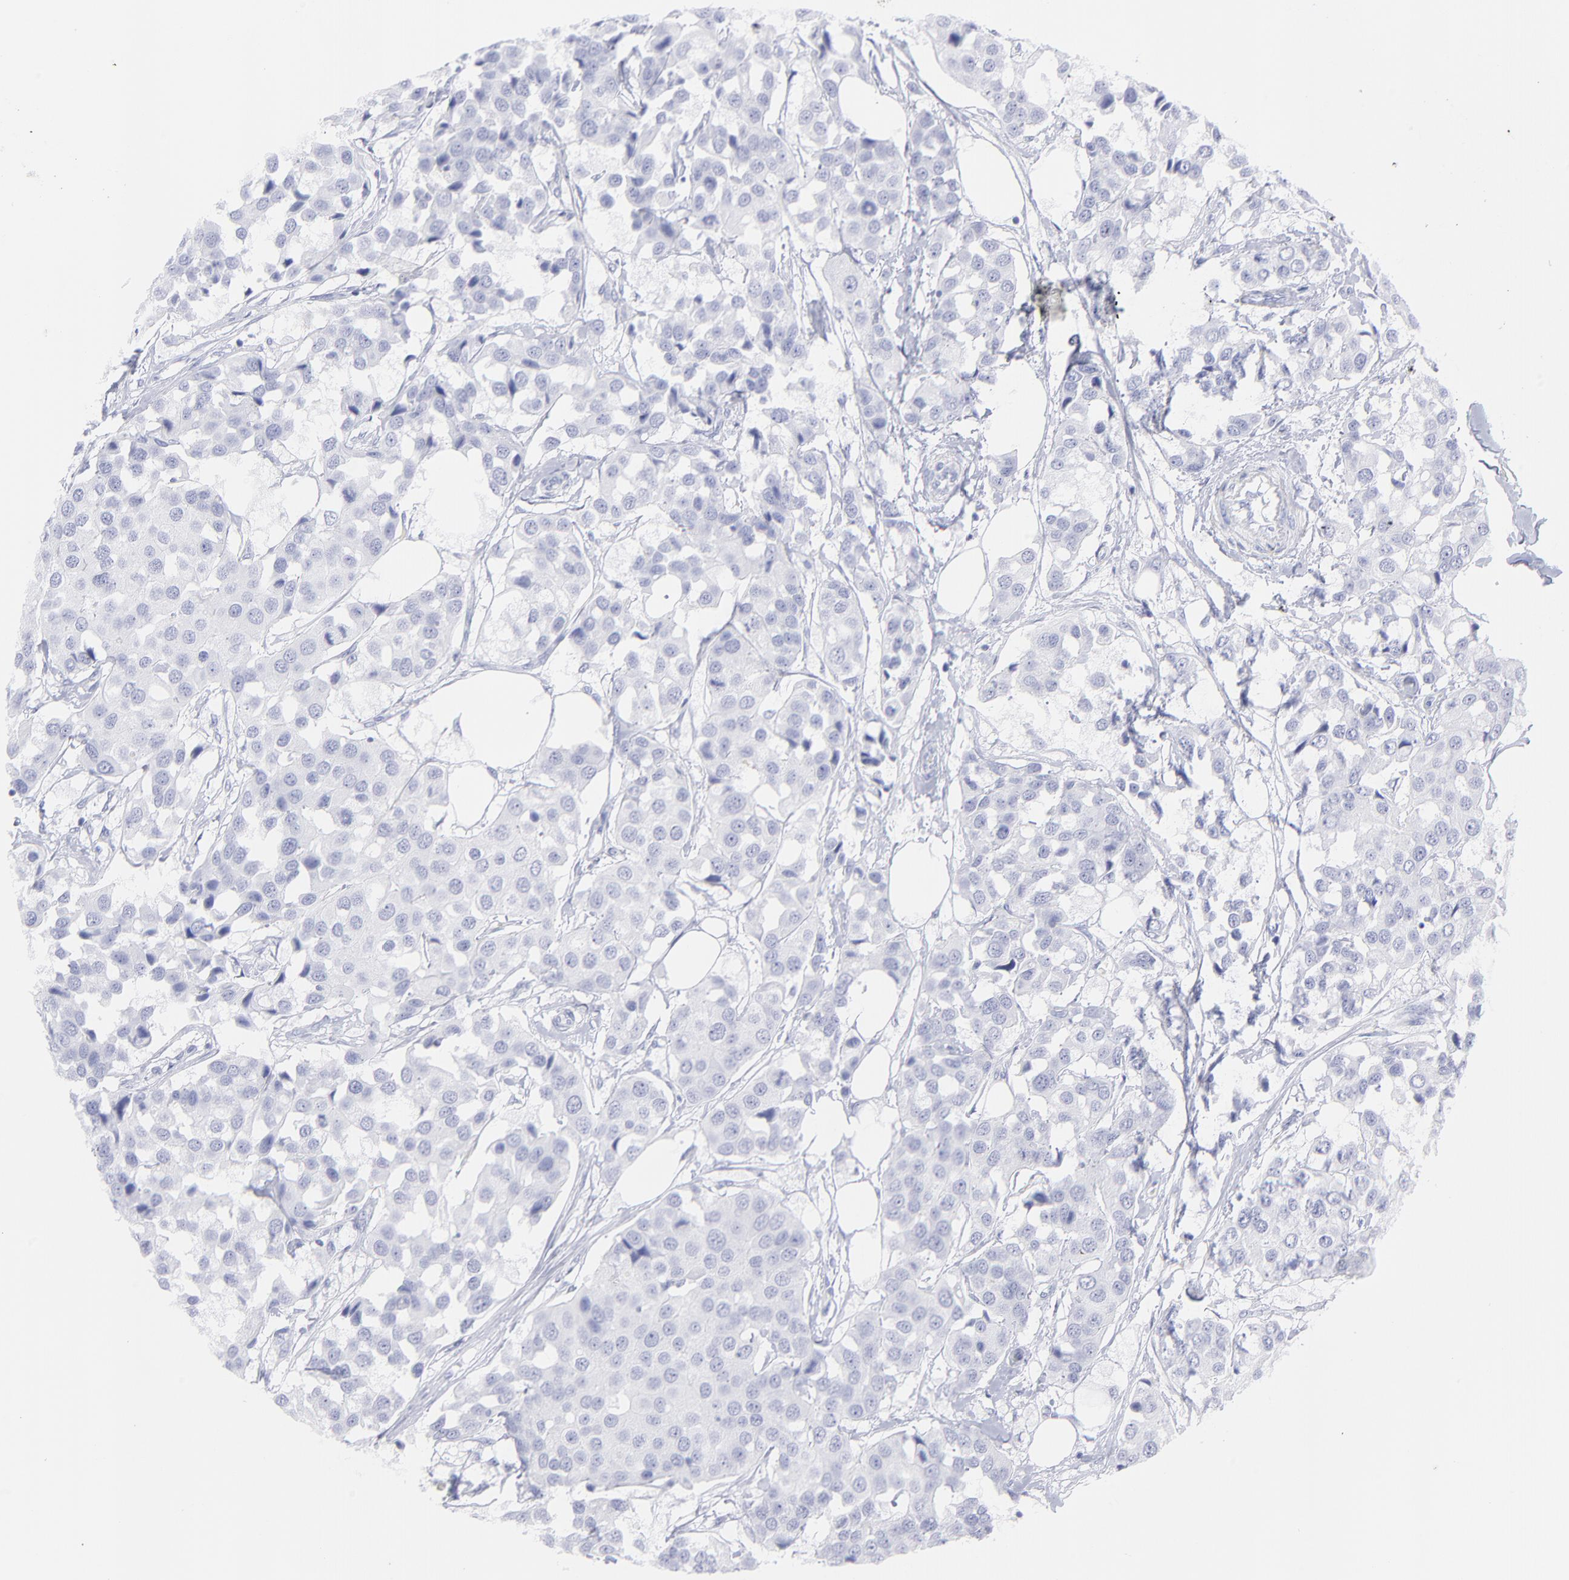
{"staining": {"intensity": "negative", "quantity": "none", "location": "none"}, "tissue": "breast cancer", "cell_type": "Tumor cells", "image_type": "cancer", "snomed": [{"axis": "morphology", "description": "Duct carcinoma"}, {"axis": "topography", "description": "Breast"}], "caption": "This is an IHC photomicrograph of breast cancer (intraductal carcinoma). There is no expression in tumor cells.", "gene": "F13B", "patient": {"sex": "female", "age": 80}}